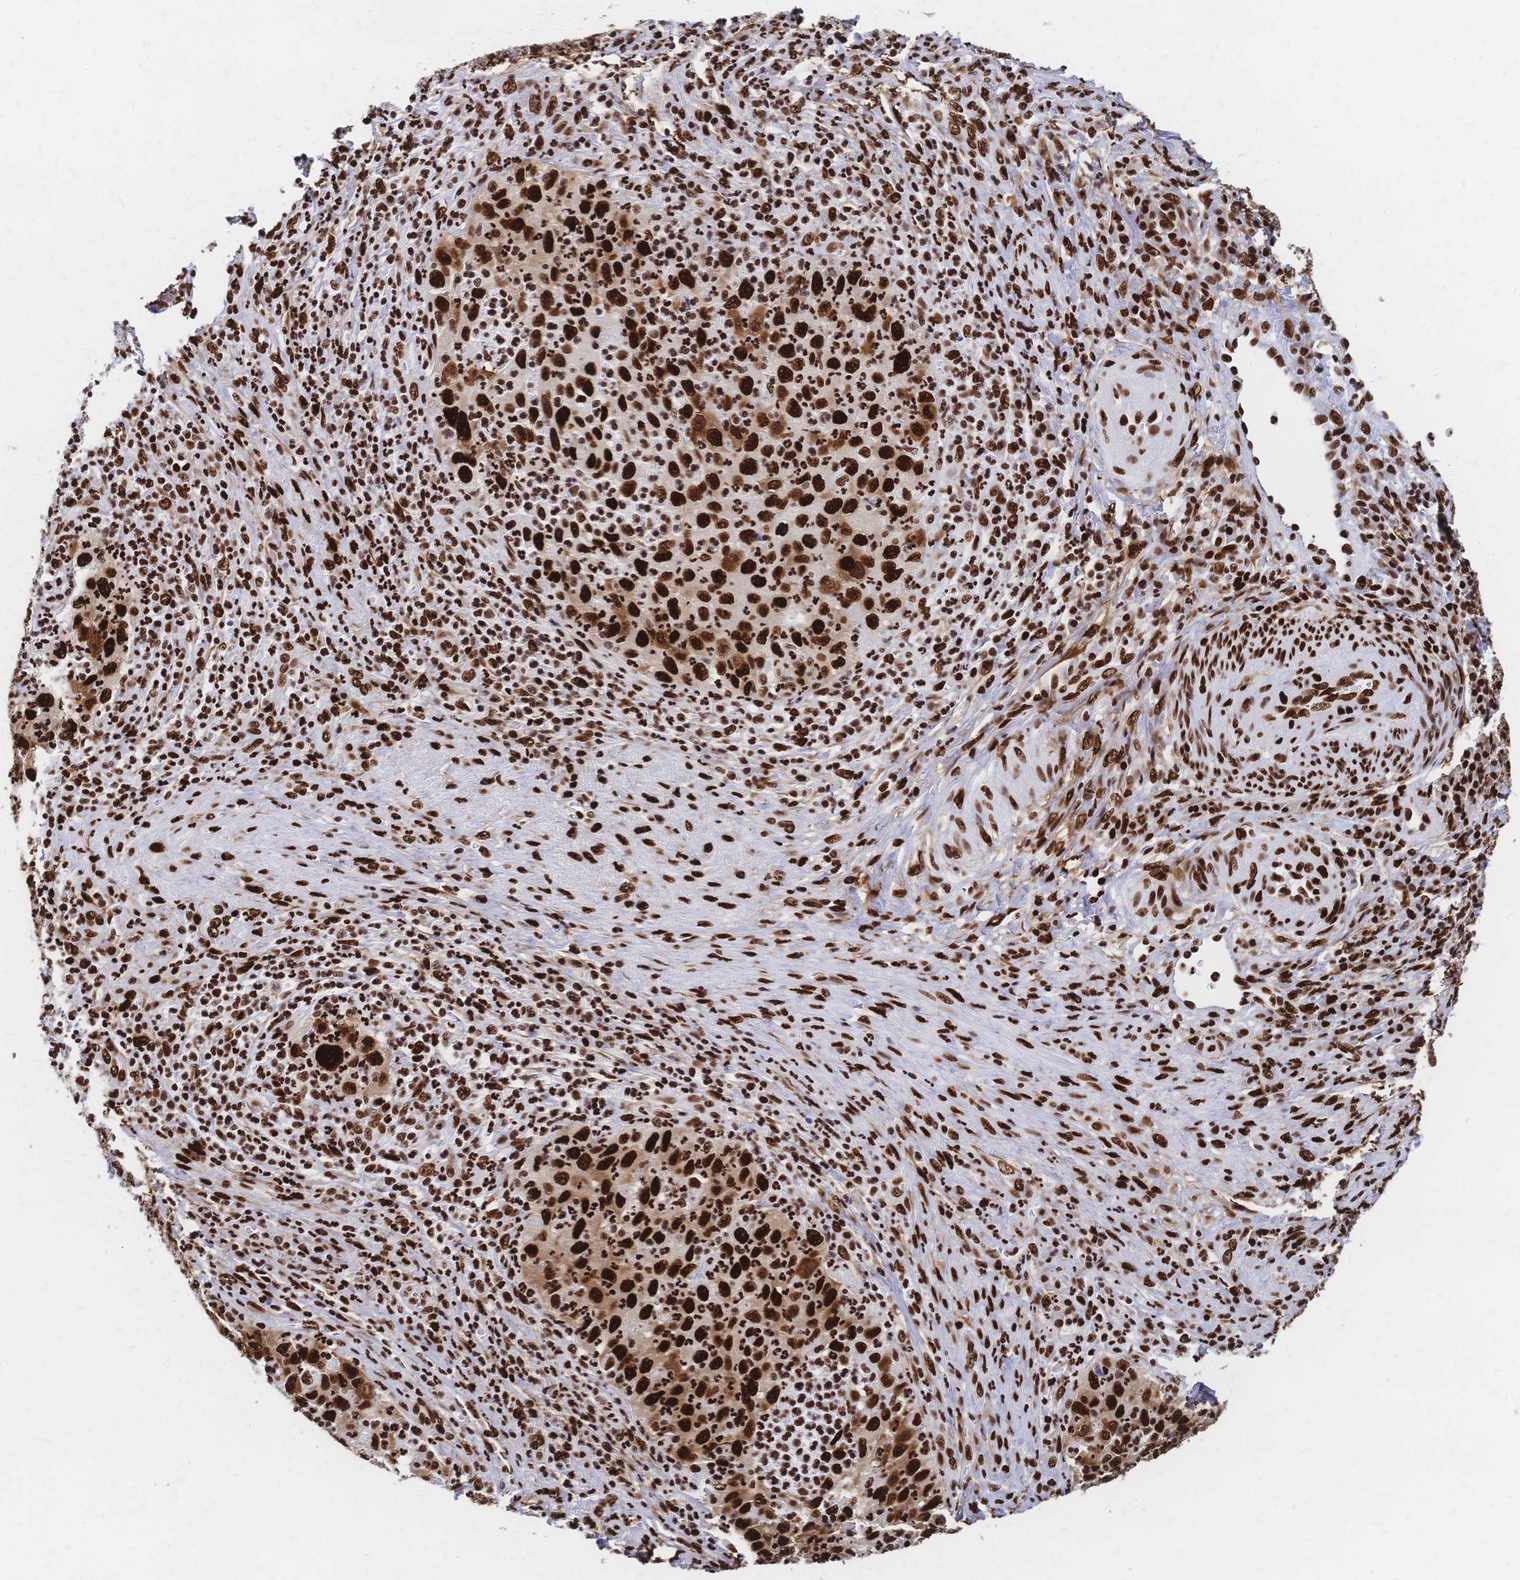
{"staining": {"intensity": "strong", "quantity": ">75%", "location": "nuclear"}, "tissue": "cervical cancer", "cell_type": "Tumor cells", "image_type": "cancer", "snomed": [{"axis": "morphology", "description": "Squamous cell carcinoma, NOS"}, {"axis": "topography", "description": "Cervix"}], "caption": "This histopathology image shows cervical cancer (squamous cell carcinoma) stained with IHC to label a protein in brown. The nuclear of tumor cells show strong positivity for the protein. Nuclei are counter-stained blue.", "gene": "HDGF", "patient": {"sex": "female", "age": 30}}